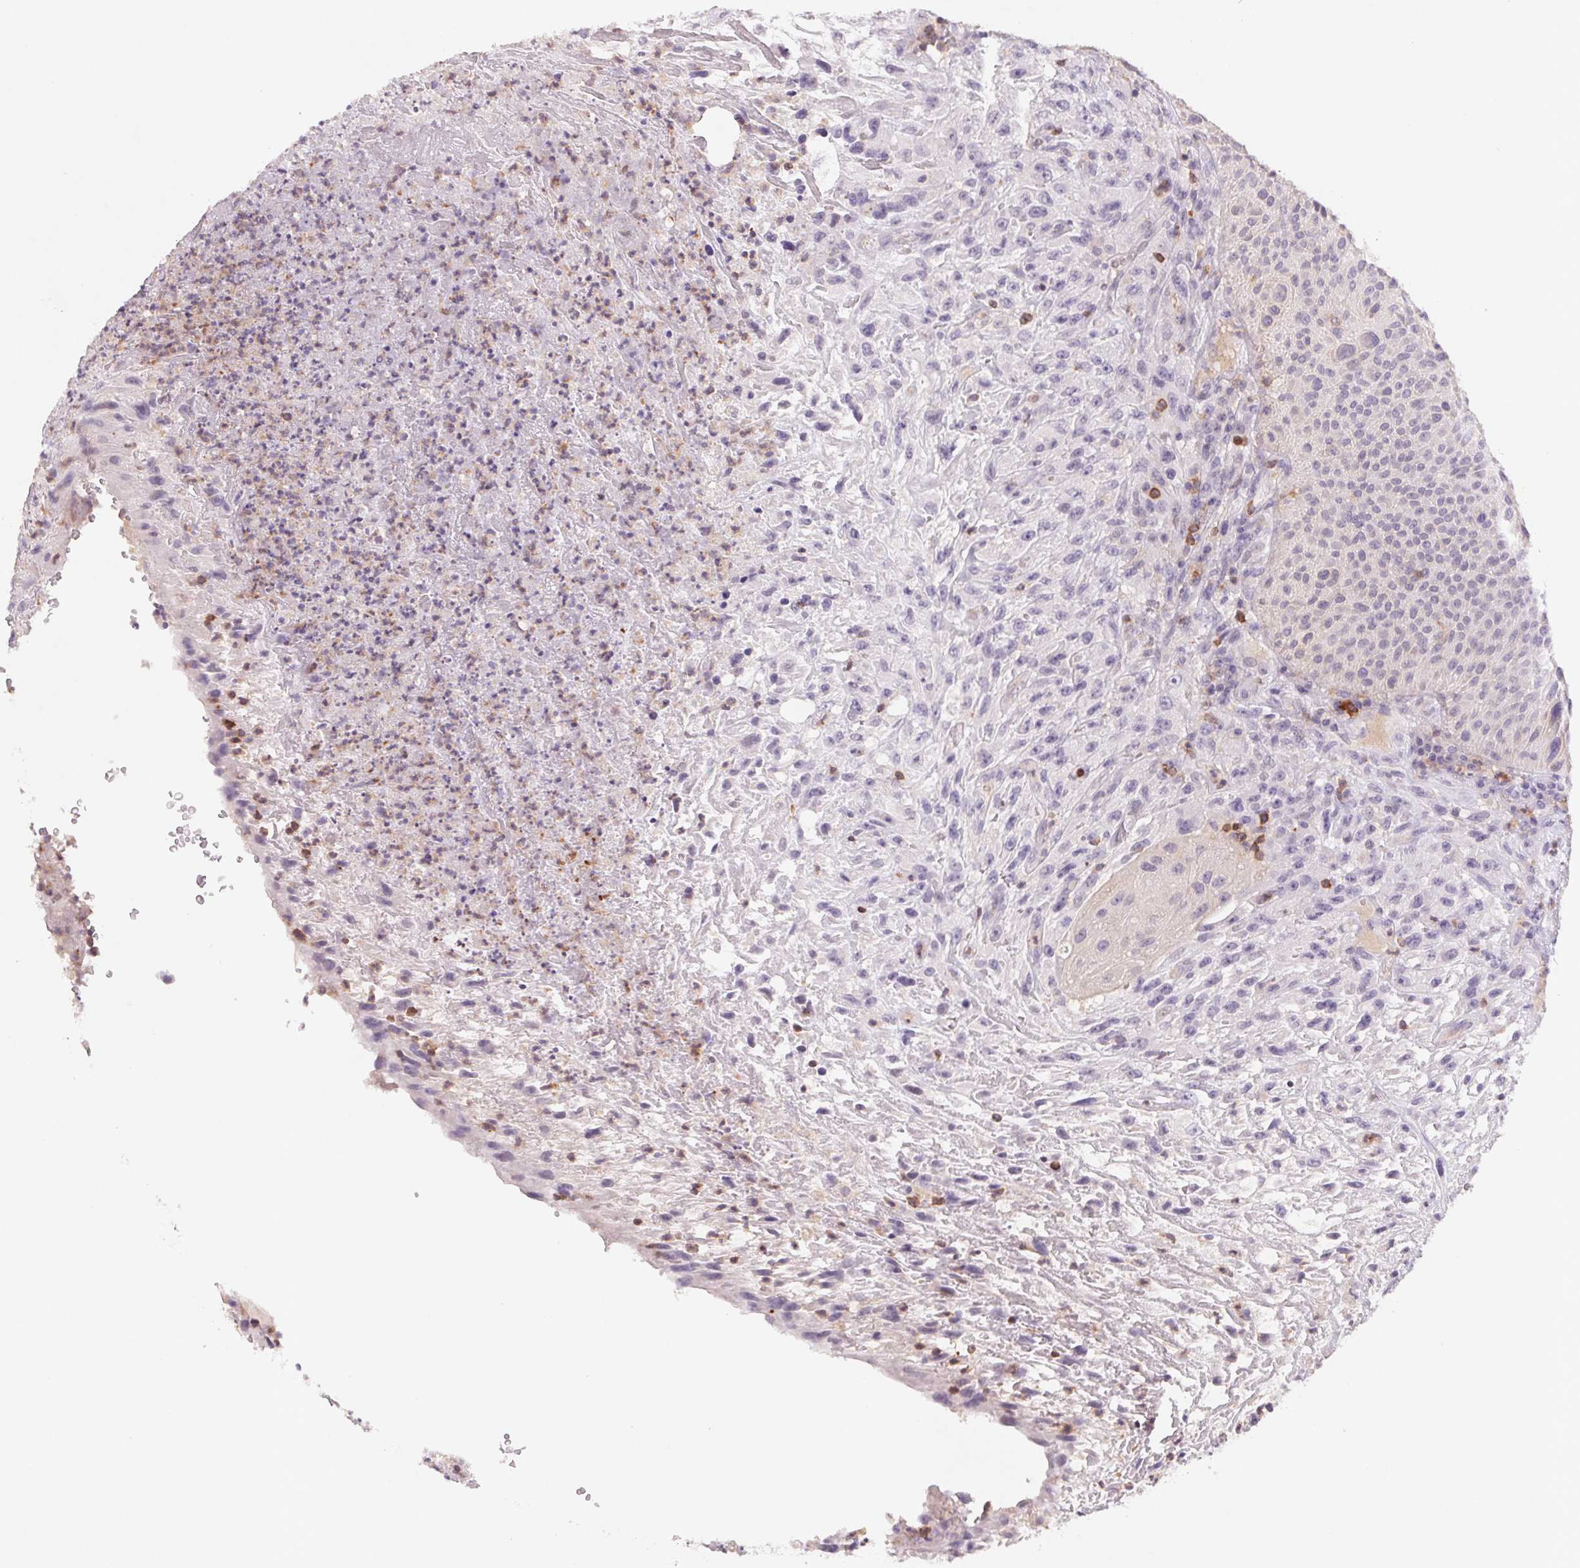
{"staining": {"intensity": "negative", "quantity": "none", "location": "none"}, "tissue": "urothelial cancer", "cell_type": "Tumor cells", "image_type": "cancer", "snomed": [{"axis": "morphology", "description": "Urothelial carcinoma, High grade"}, {"axis": "topography", "description": "Urinary bladder"}], "caption": "Urothelial cancer was stained to show a protein in brown. There is no significant expression in tumor cells.", "gene": "KIF26A", "patient": {"sex": "male", "age": 66}}